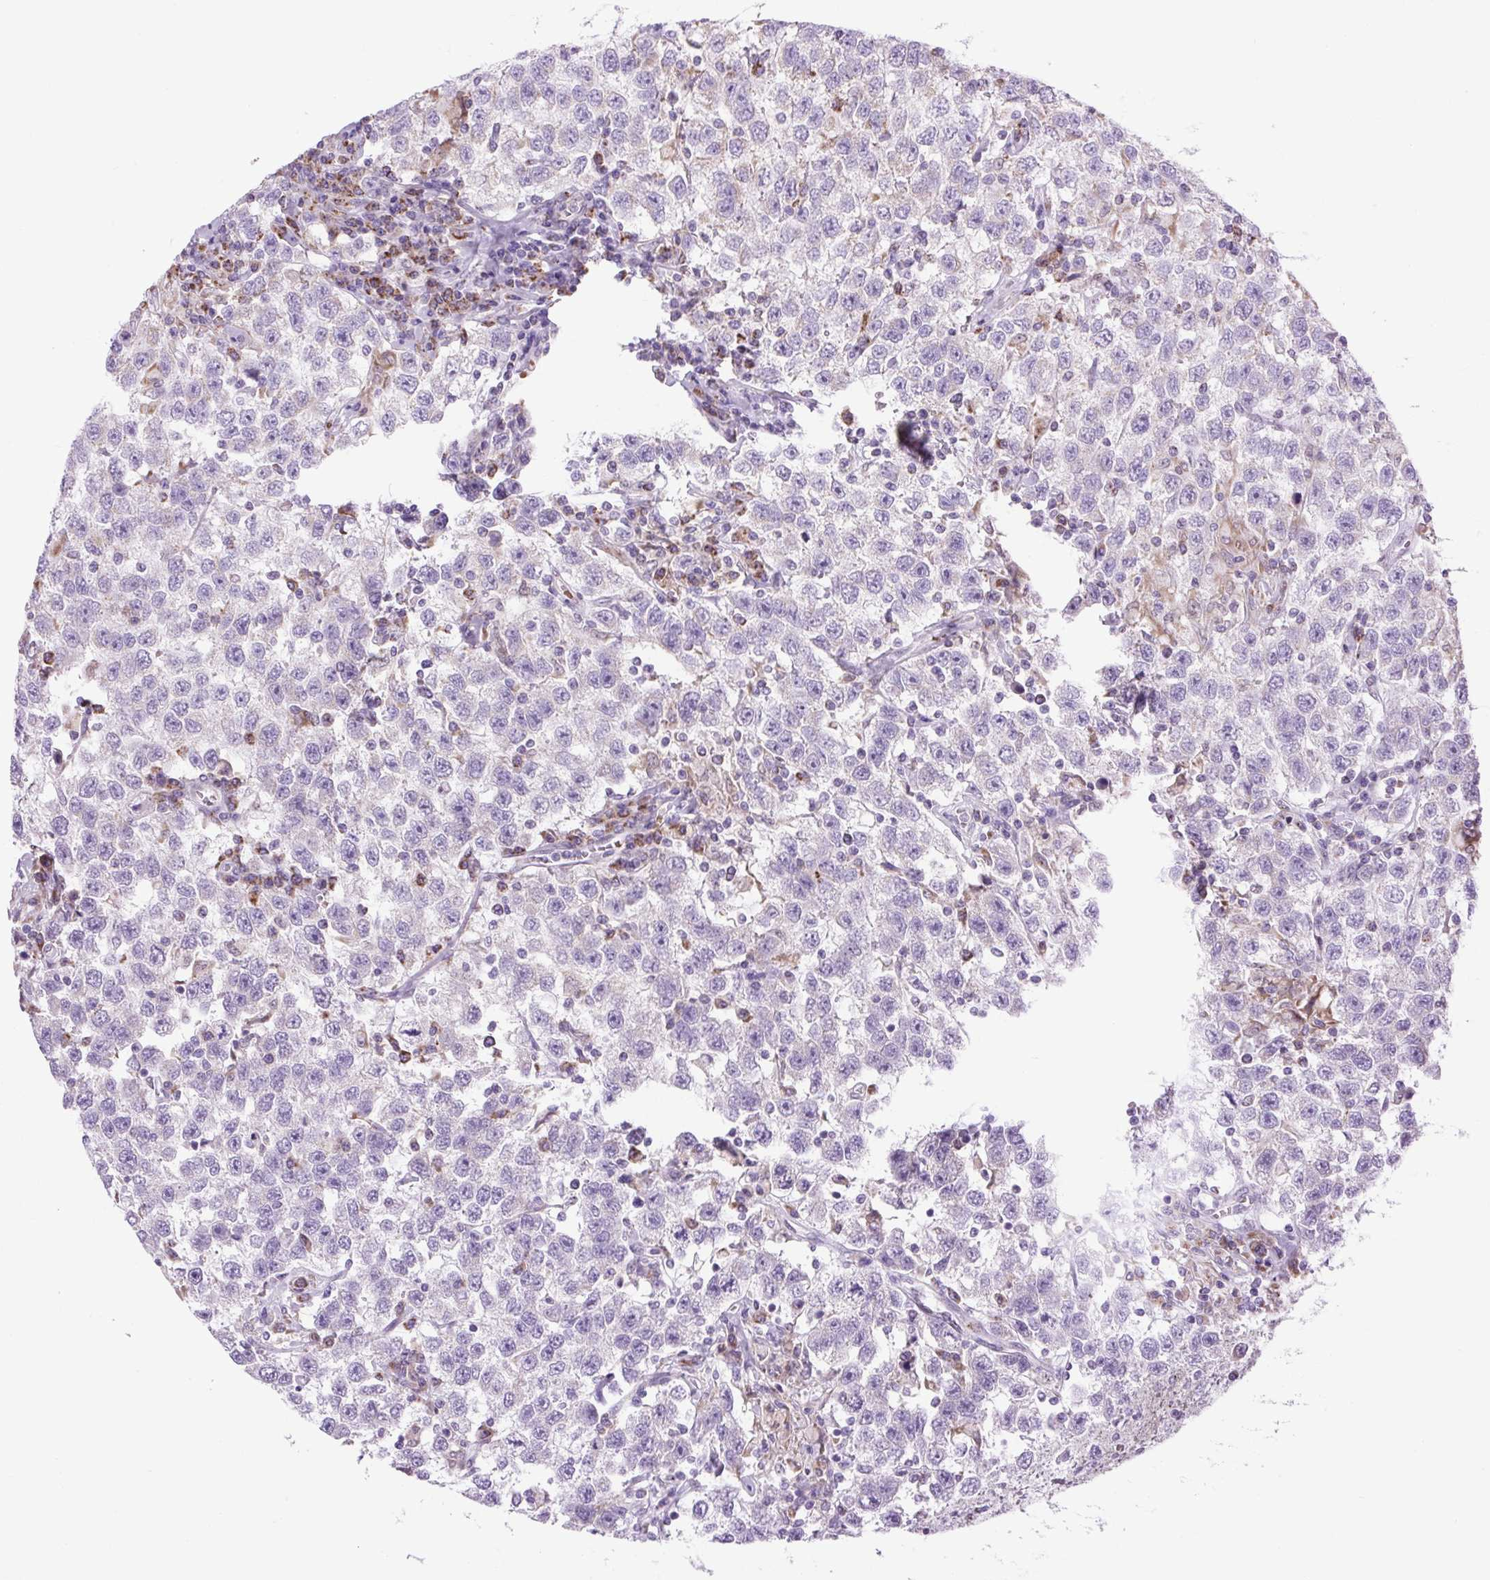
{"staining": {"intensity": "negative", "quantity": "none", "location": "none"}, "tissue": "testis cancer", "cell_type": "Tumor cells", "image_type": "cancer", "snomed": [{"axis": "morphology", "description": "Seminoma, NOS"}, {"axis": "topography", "description": "Testis"}], "caption": "Immunohistochemistry of human testis seminoma displays no expression in tumor cells.", "gene": "SCO2", "patient": {"sex": "male", "age": 41}}